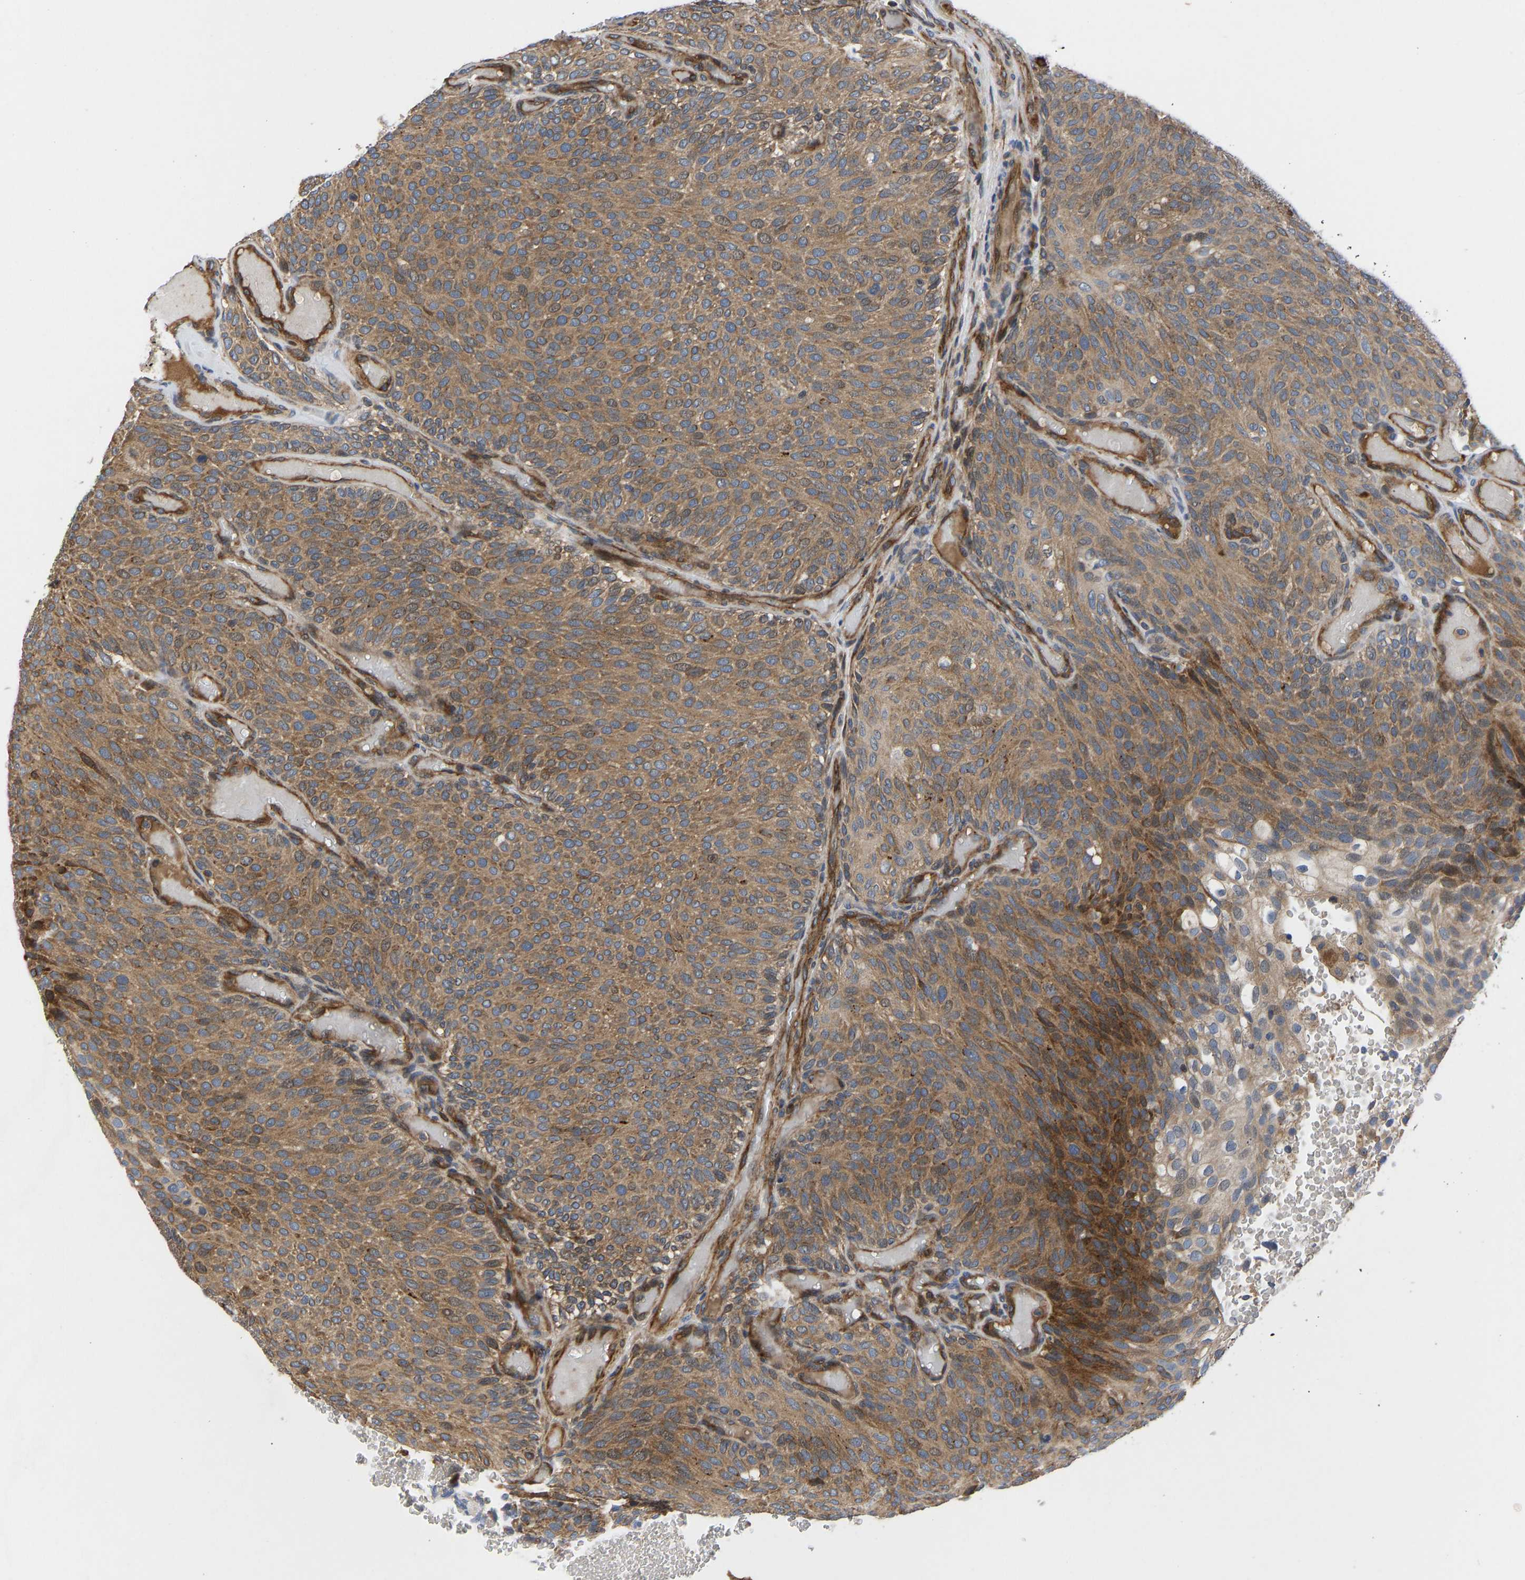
{"staining": {"intensity": "moderate", "quantity": ">75%", "location": "cytoplasmic/membranous"}, "tissue": "urothelial cancer", "cell_type": "Tumor cells", "image_type": "cancer", "snomed": [{"axis": "morphology", "description": "Urothelial carcinoma, Low grade"}, {"axis": "topography", "description": "Urinary bladder"}], "caption": "An image of urothelial cancer stained for a protein displays moderate cytoplasmic/membranous brown staining in tumor cells.", "gene": "FRRS1", "patient": {"sex": "male", "age": 78}}